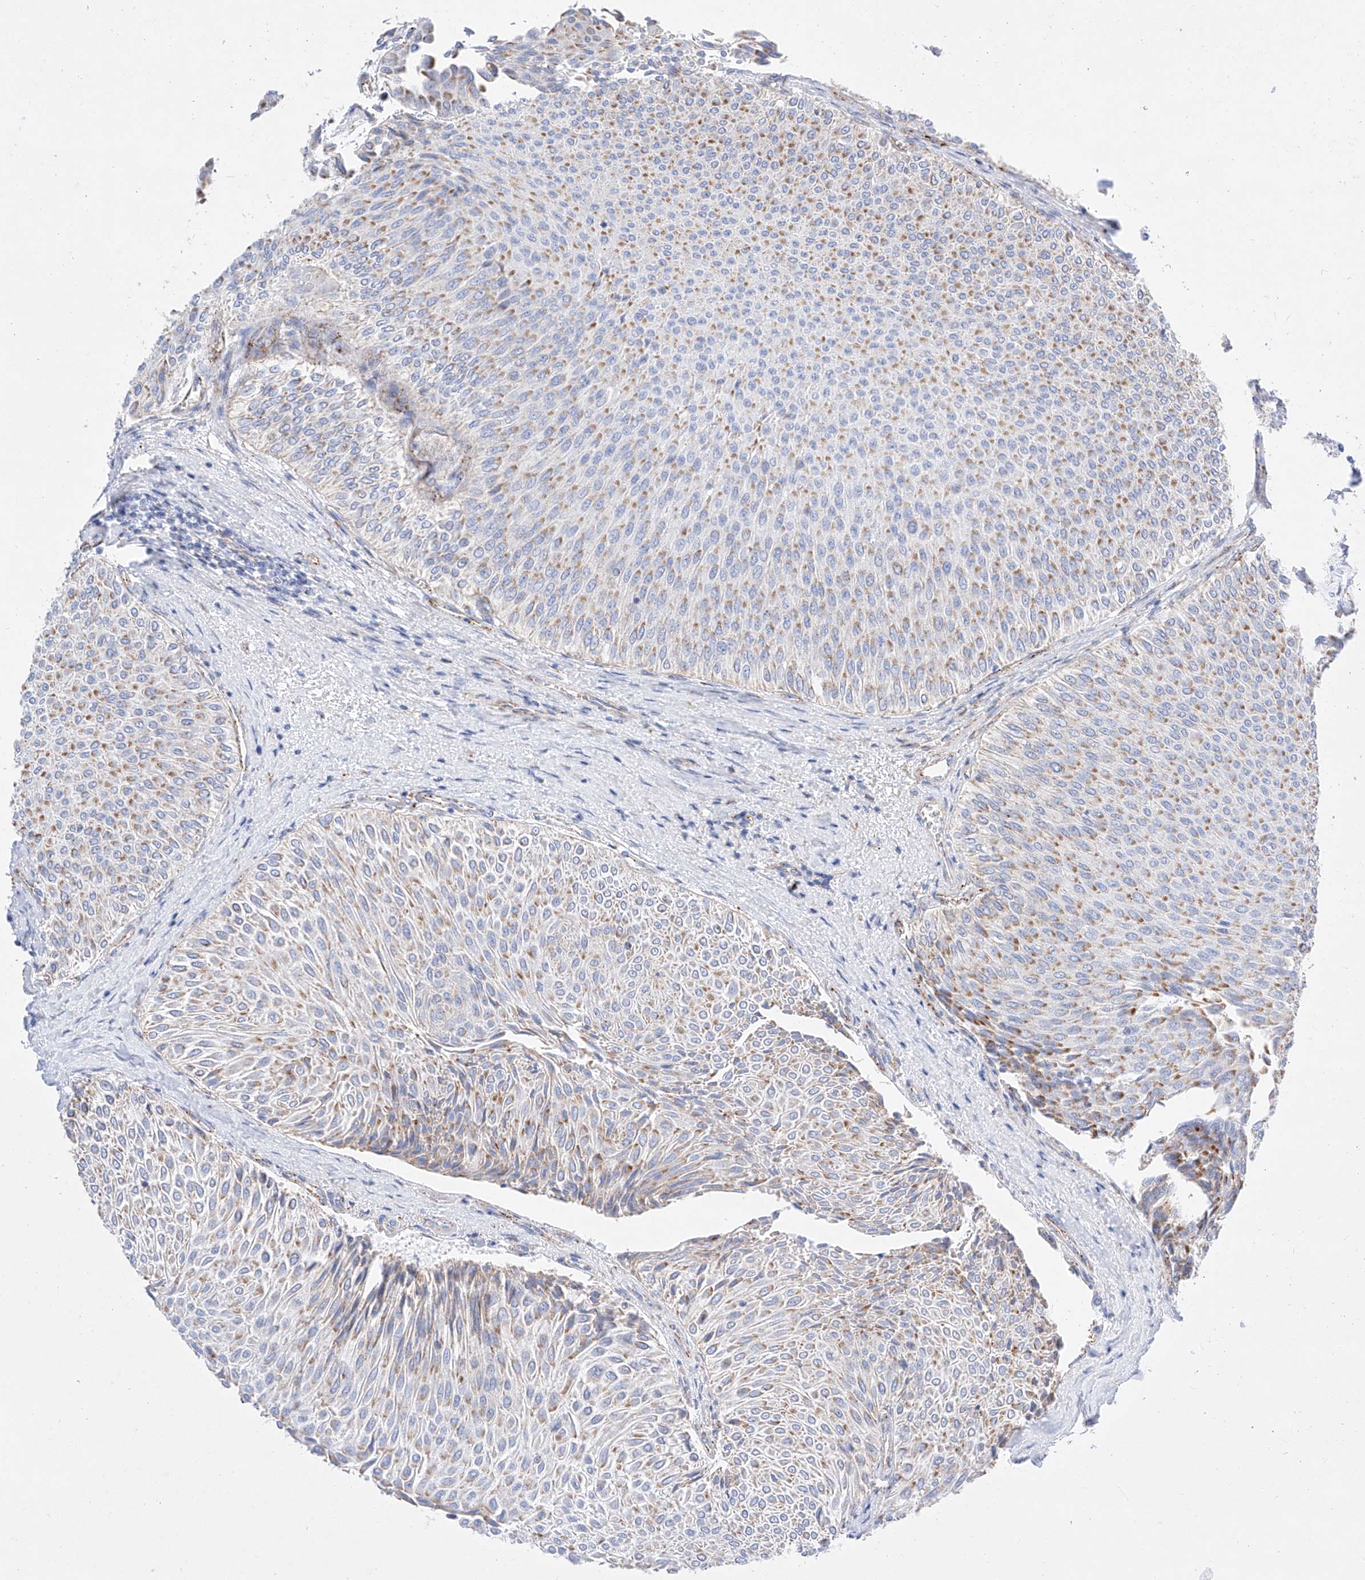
{"staining": {"intensity": "weak", "quantity": ">75%", "location": "cytoplasmic/membranous"}, "tissue": "urothelial cancer", "cell_type": "Tumor cells", "image_type": "cancer", "snomed": [{"axis": "morphology", "description": "Urothelial carcinoma, Low grade"}, {"axis": "topography", "description": "Urinary bladder"}], "caption": "IHC of urothelial carcinoma (low-grade) reveals low levels of weak cytoplasmic/membranous staining in approximately >75% of tumor cells.", "gene": "C6orf62", "patient": {"sex": "male", "age": 78}}